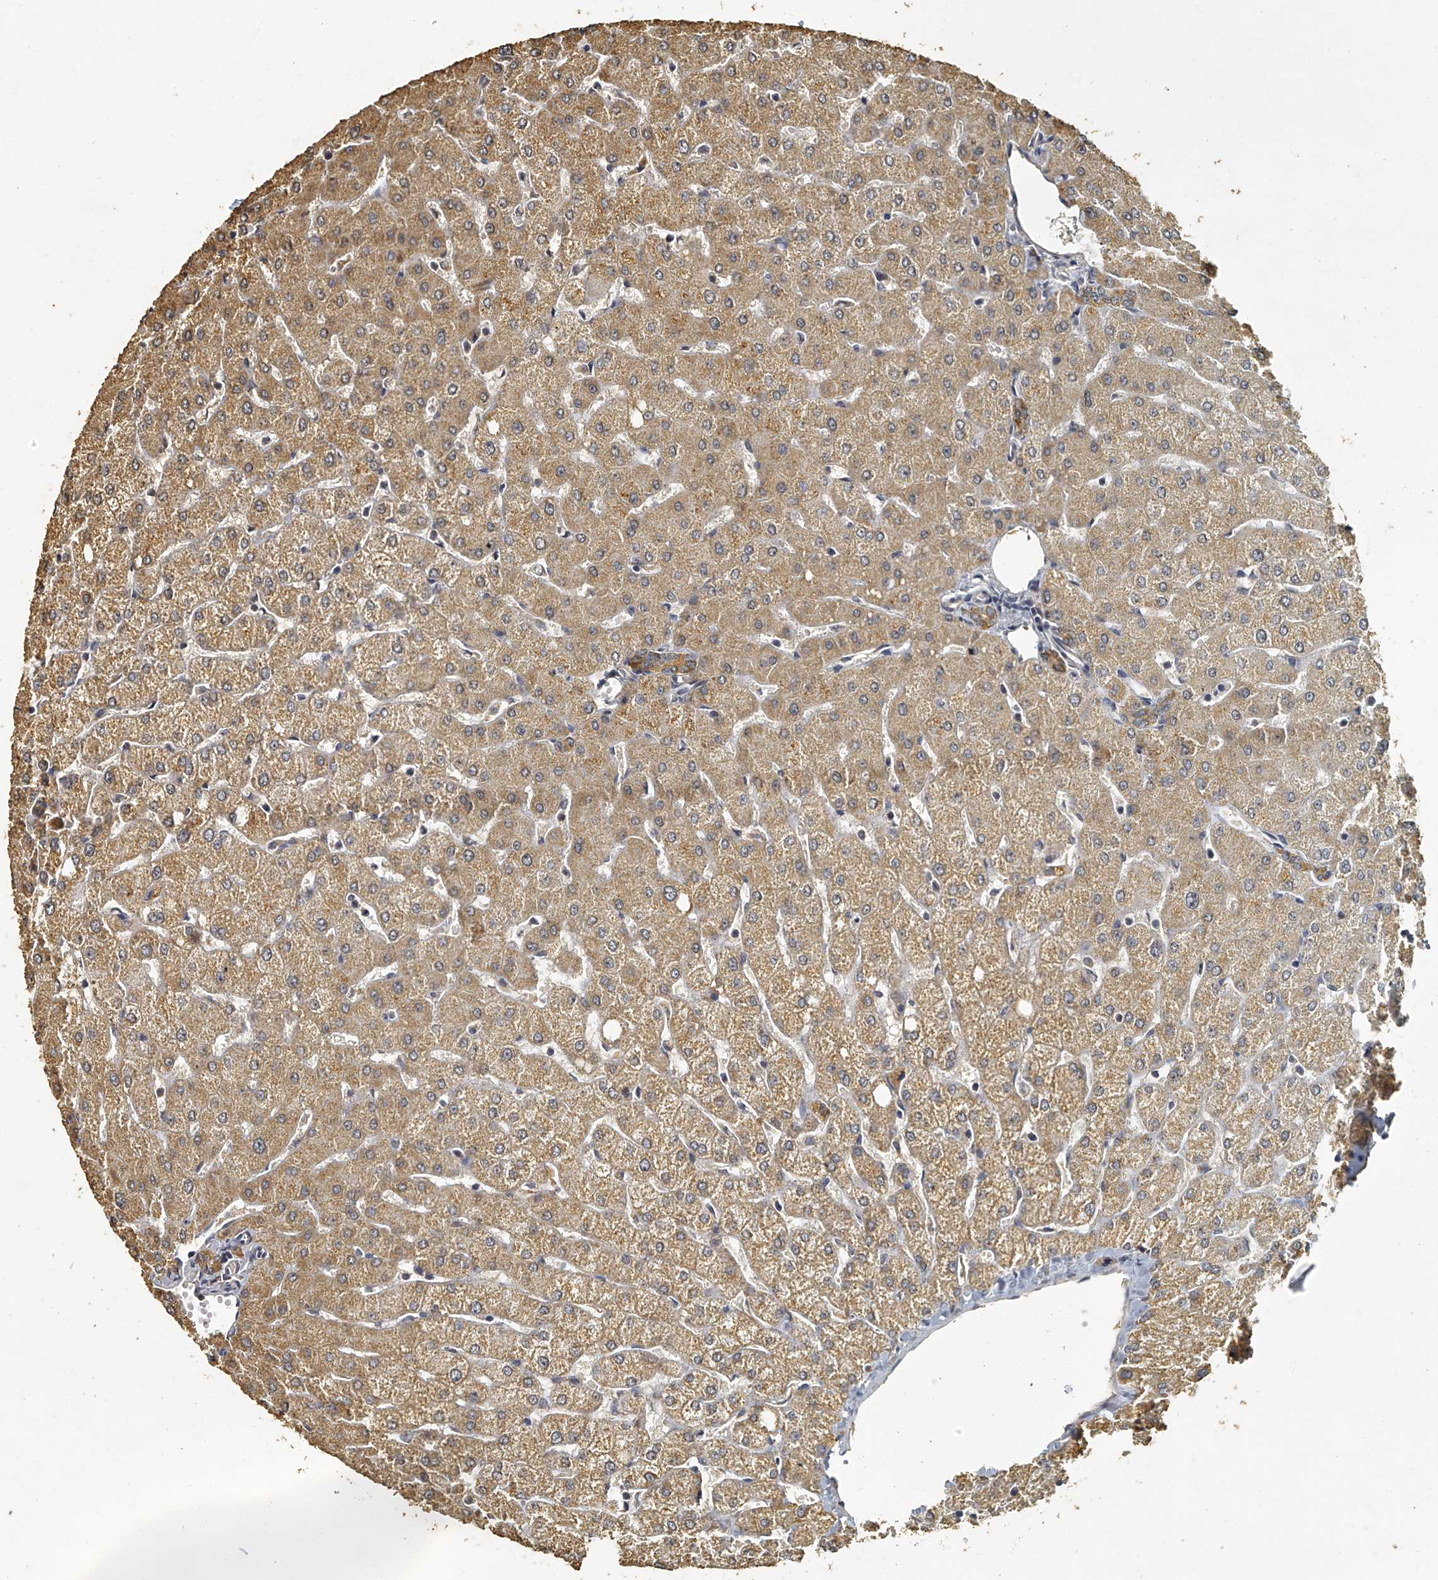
{"staining": {"intensity": "moderate", "quantity": ">75%", "location": "cytoplasmic/membranous"}, "tissue": "liver", "cell_type": "Cholangiocytes", "image_type": "normal", "snomed": [{"axis": "morphology", "description": "Normal tissue, NOS"}, {"axis": "topography", "description": "Liver"}], "caption": "The image shows immunohistochemical staining of unremarkable liver. There is moderate cytoplasmic/membranous expression is present in about >75% of cholangiocytes. The protein of interest is shown in brown color, while the nuclei are stained blue.", "gene": "MRPL28", "patient": {"sex": "female", "age": 54}}